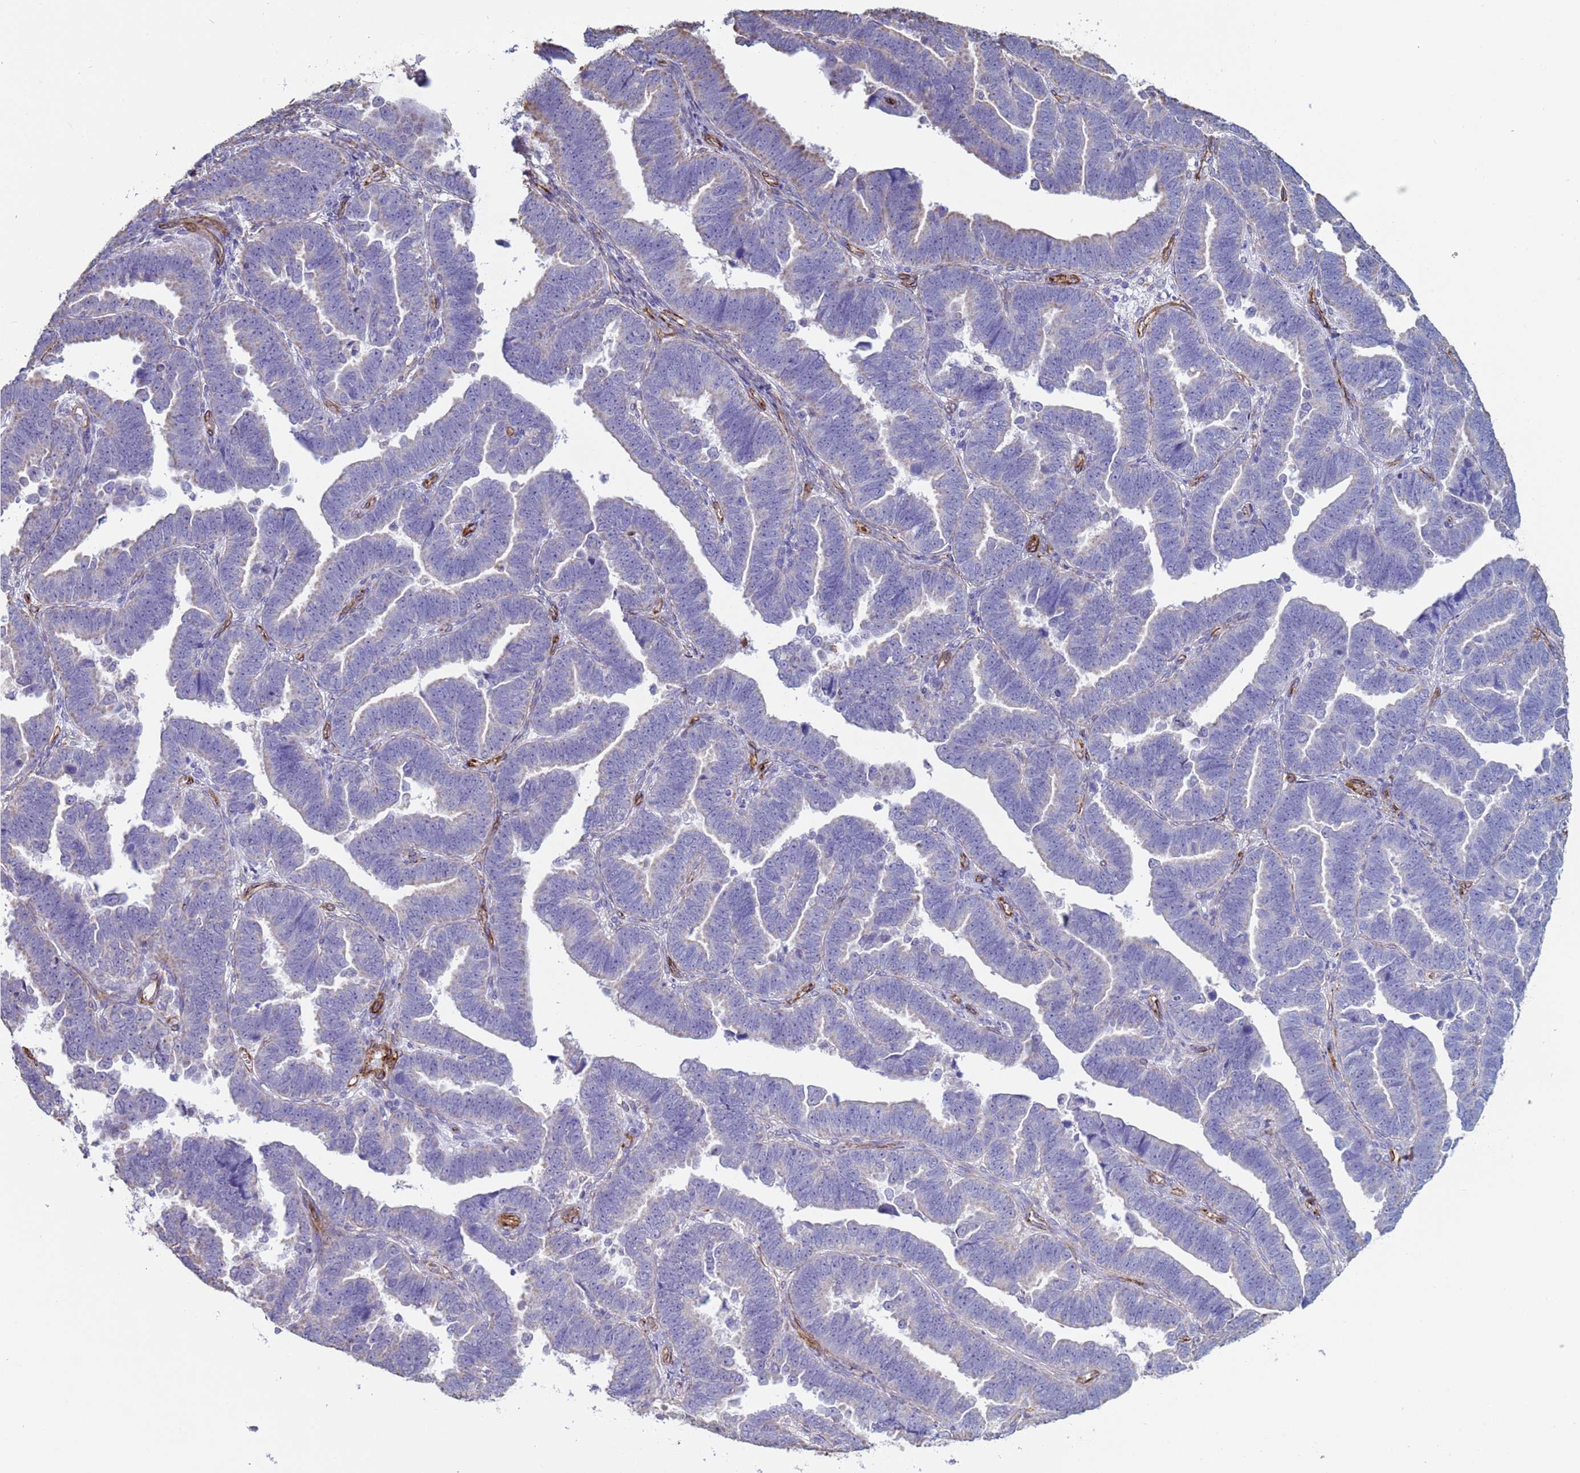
{"staining": {"intensity": "negative", "quantity": "none", "location": "none"}, "tissue": "endometrial cancer", "cell_type": "Tumor cells", "image_type": "cancer", "snomed": [{"axis": "morphology", "description": "Adenocarcinoma, NOS"}, {"axis": "topography", "description": "Endometrium"}], "caption": "There is no significant staining in tumor cells of endometrial cancer. The staining is performed using DAB (3,3'-diaminobenzidine) brown chromogen with nuclei counter-stained in using hematoxylin.", "gene": "GASK1A", "patient": {"sex": "female", "age": 75}}